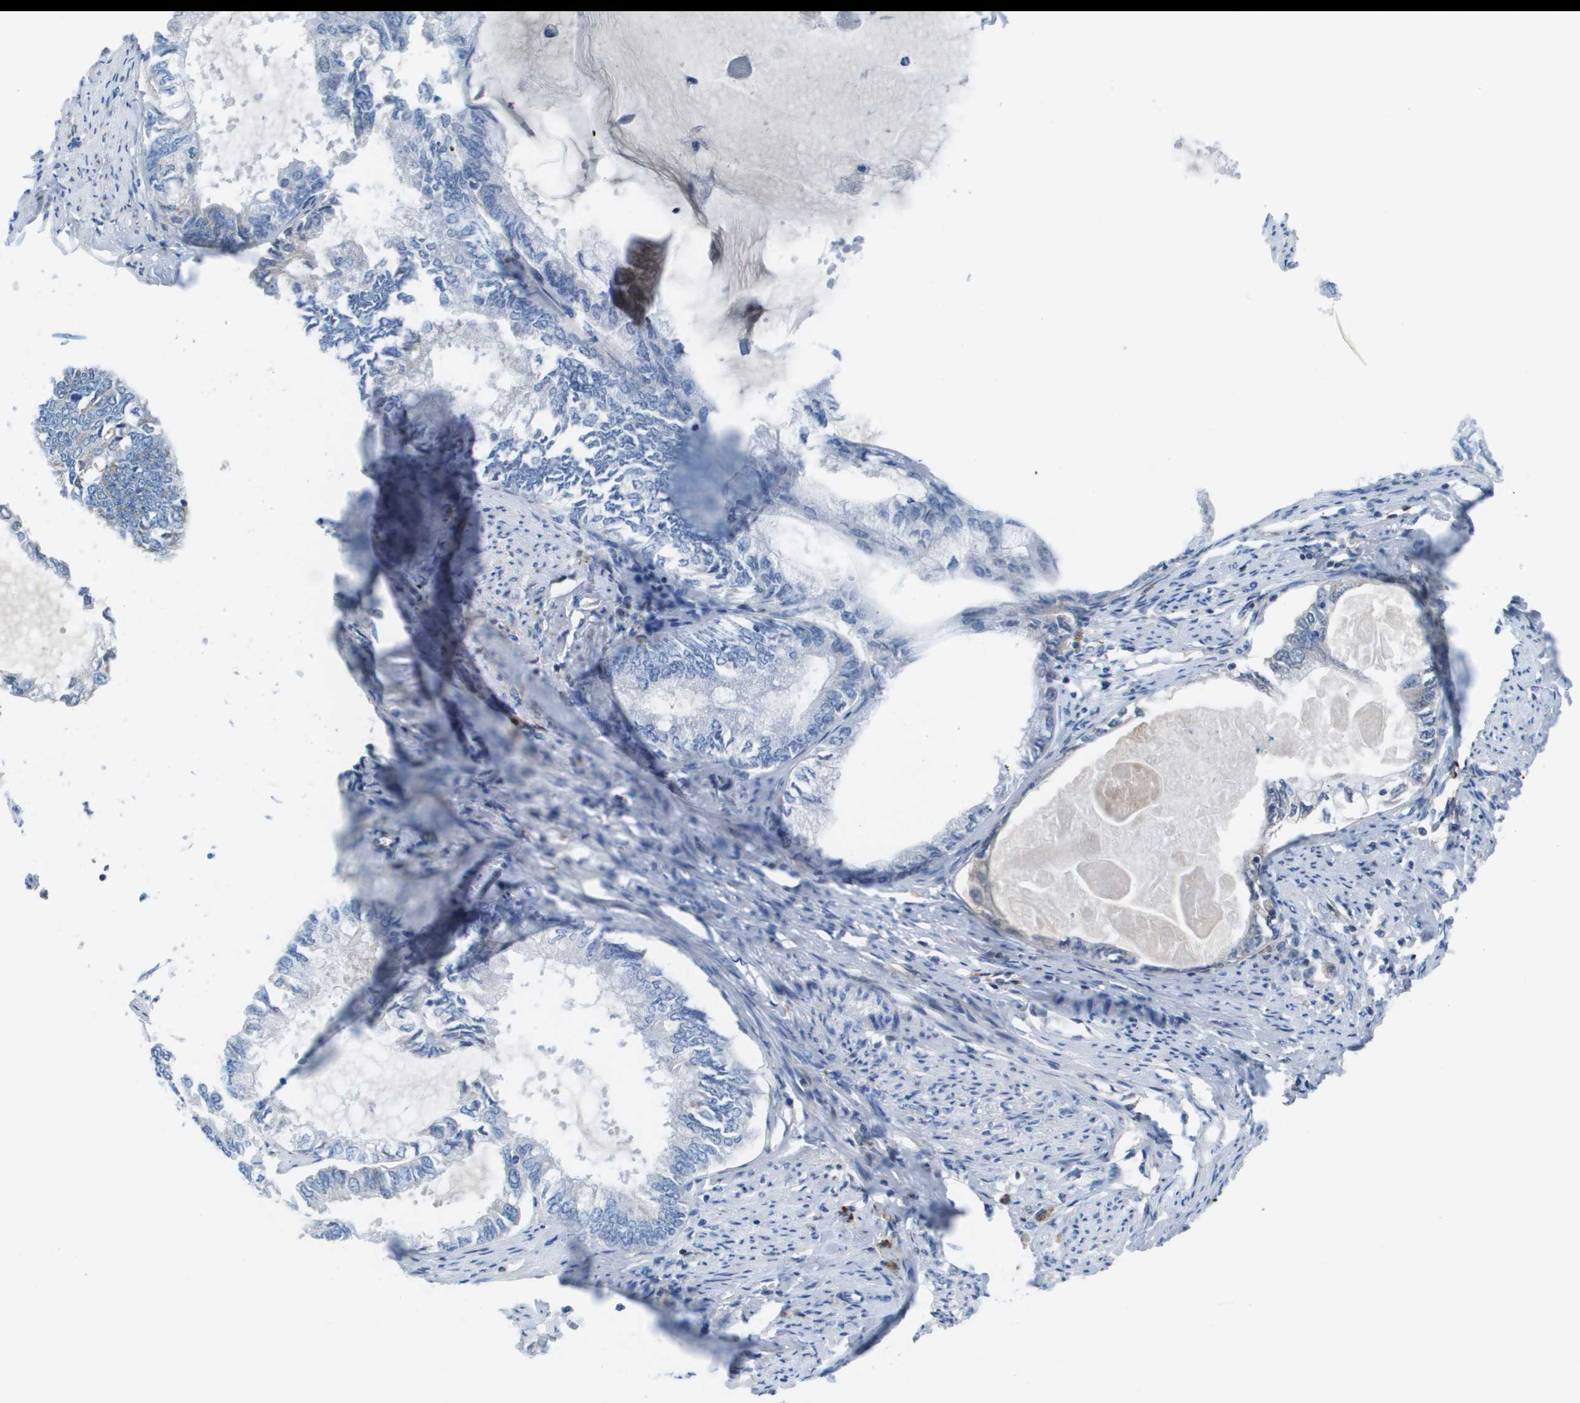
{"staining": {"intensity": "negative", "quantity": "none", "location": "none"}, "tissue": "endometrial cancer", "cell_type": "Tumor cells", "image_type": "cancer", "snomed": [{"axis": "morphology", "description": "Adenocarcinoma, NOS"}, {"axis": "topography", "description": "Endometrium"}], "caption": "IHC histopathology image of neoplastic tissue: adenocarcinoma (endometrial) stained with DAB reveals no significant protein expression in tumor cells.", "gene": "VTN", "patient": {"sex": "female", "age": 86}}